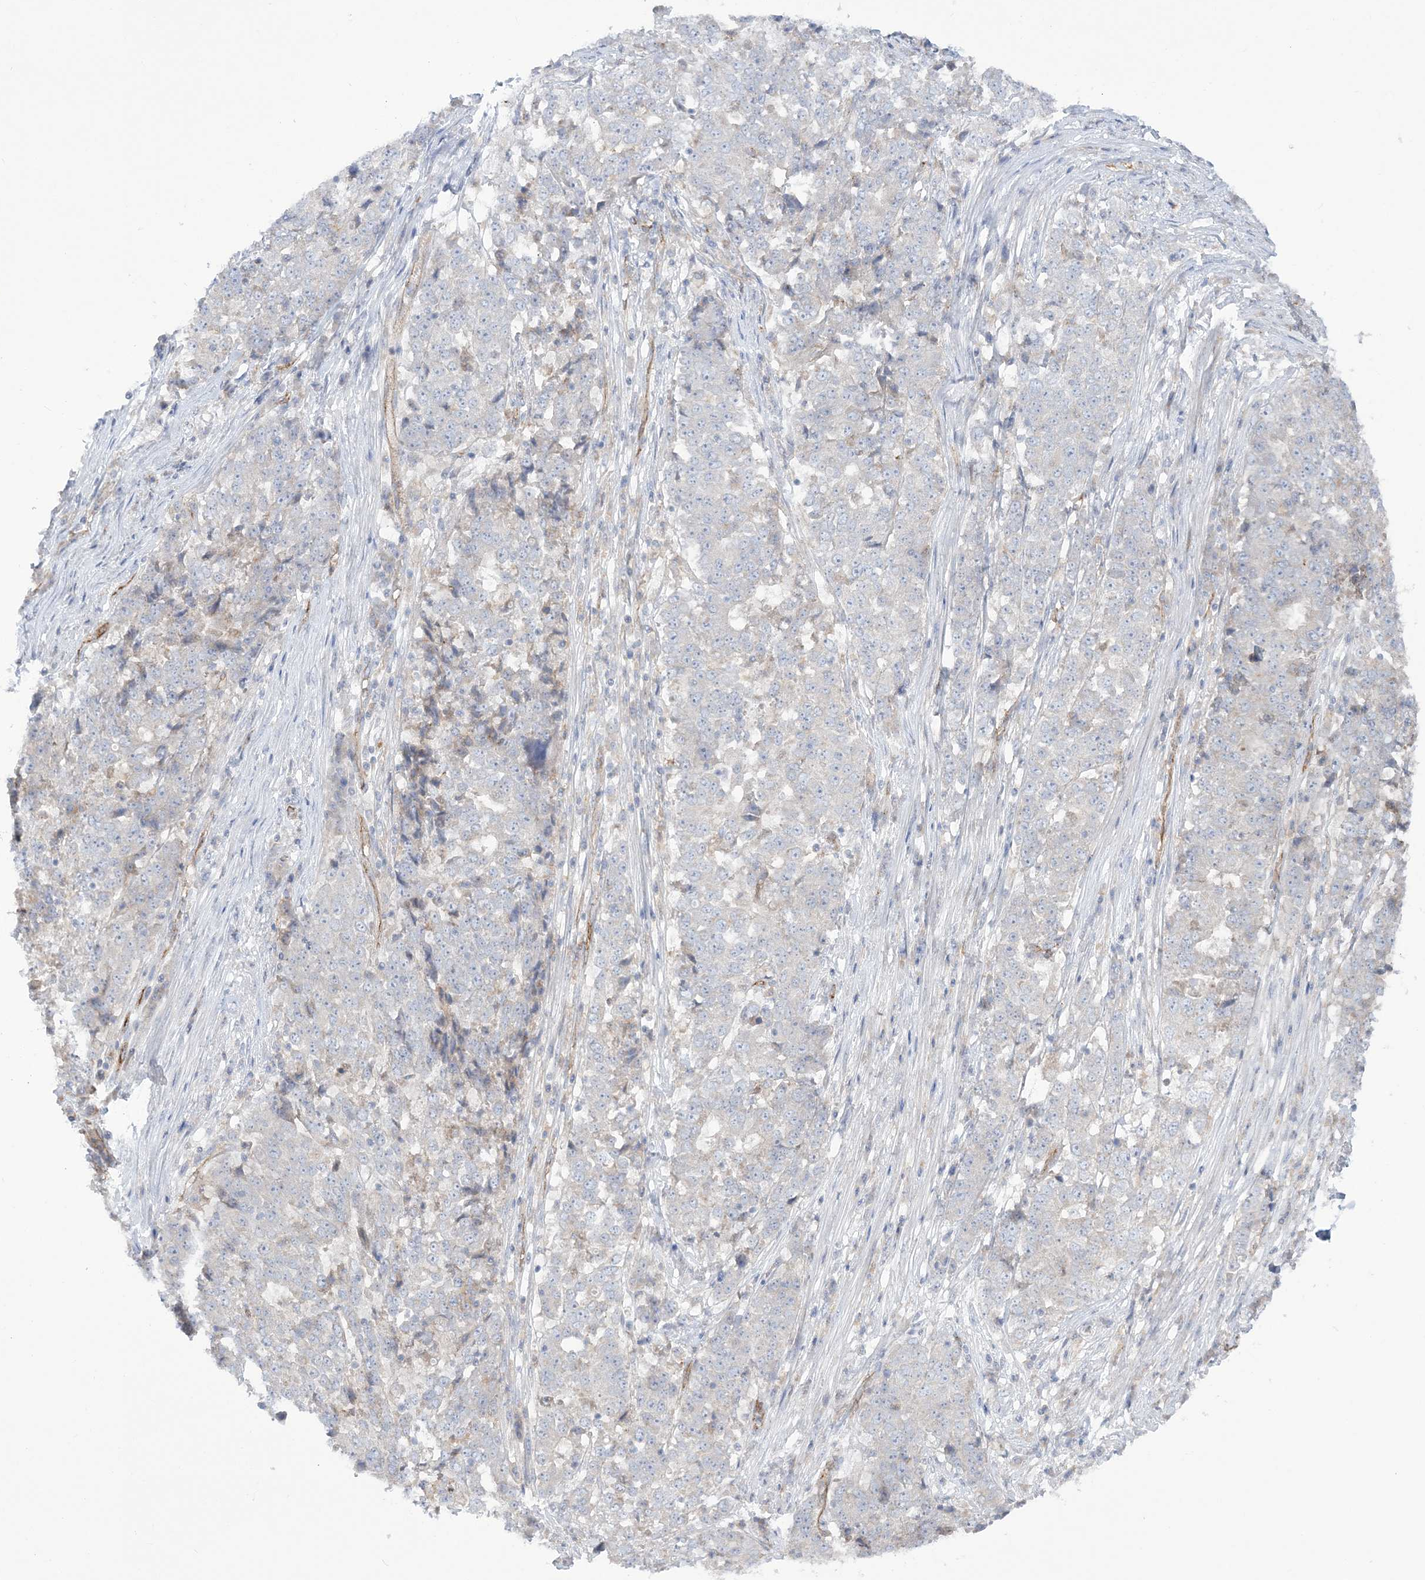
{"staining": {"intensity": "negative", "quantity": "none", "location": "none"}, "tissue": "stomach cancer", "cell_type": "Tumor cells", "image_type": "cancer", "snomed": [{"axis": "morphology", "description": "Adenocarcinoma, NOS"}, {"axis": "topography", "description": "Stomach"}], "caption": "Immunohistochemistry (IHC) micrograph of human stomach cancer stained for a protein (brown), which reveals no positivity in tumor cells.", "gene": "FARSB", "patient": {"sex": "male", "age": 59}}